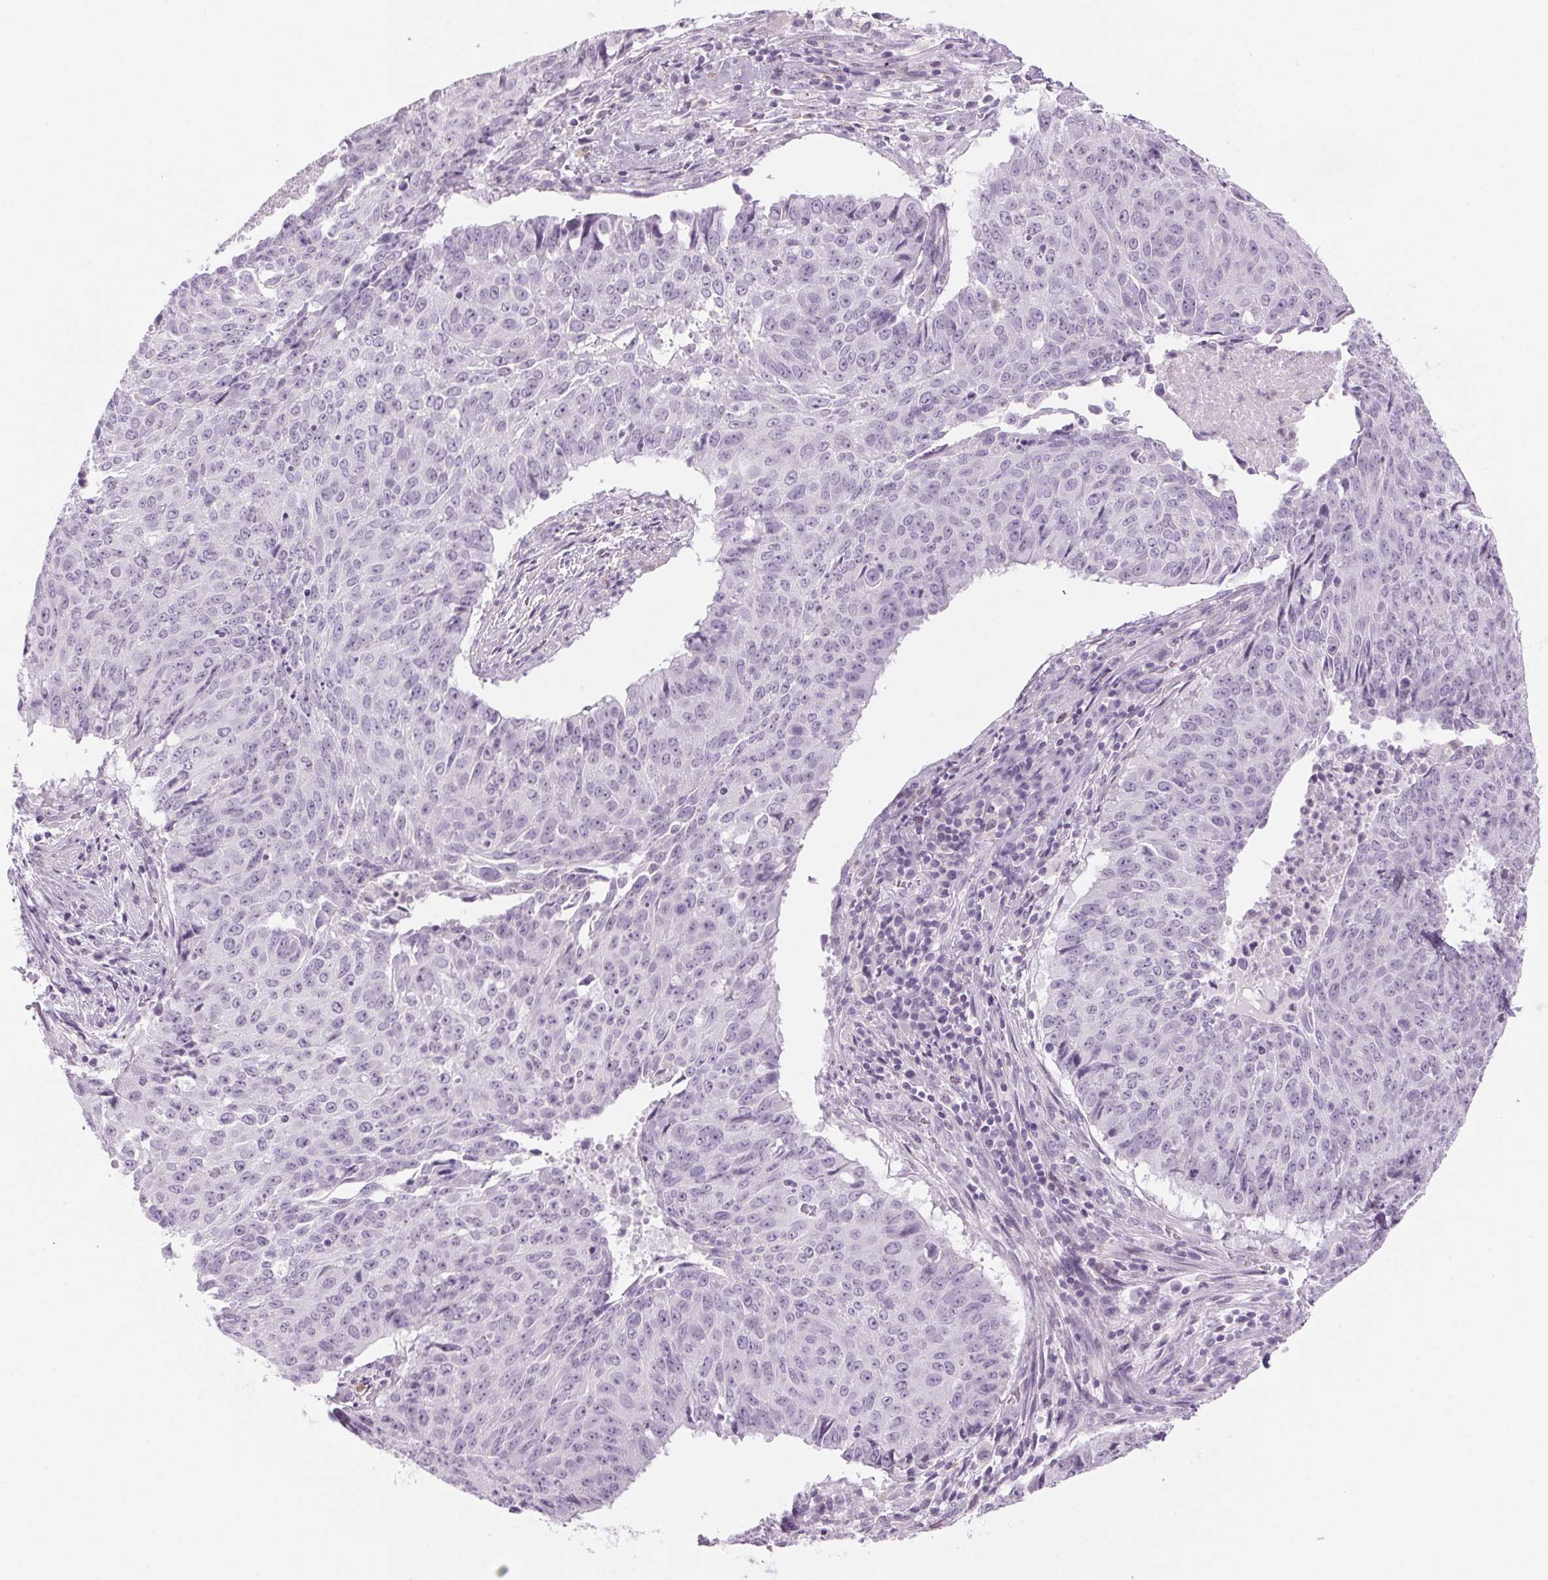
{"staining": {"intensity": "negative", "quantity": "none", "location": "none"}, "tissue": "lung cancer", "cell_type": "Tumor cells", "image_type": "cancer", "snomed": [{"axis": "morphology", "description": "Normal tissue, NOS"}, {"axis": "morphology", "description": "Squamous cell carcinoma, NOS"}, {"axis": "topography", "description": "Bronchus"}, {"axis": "topography", "description": "Lung"}], "caption": "This is an immunohistochemistry photomicrograph of human lung cancer. There is no staining in tumor cells.", "gene": "SLC6A19", "patient": {"sex": "male", "age": 64}}